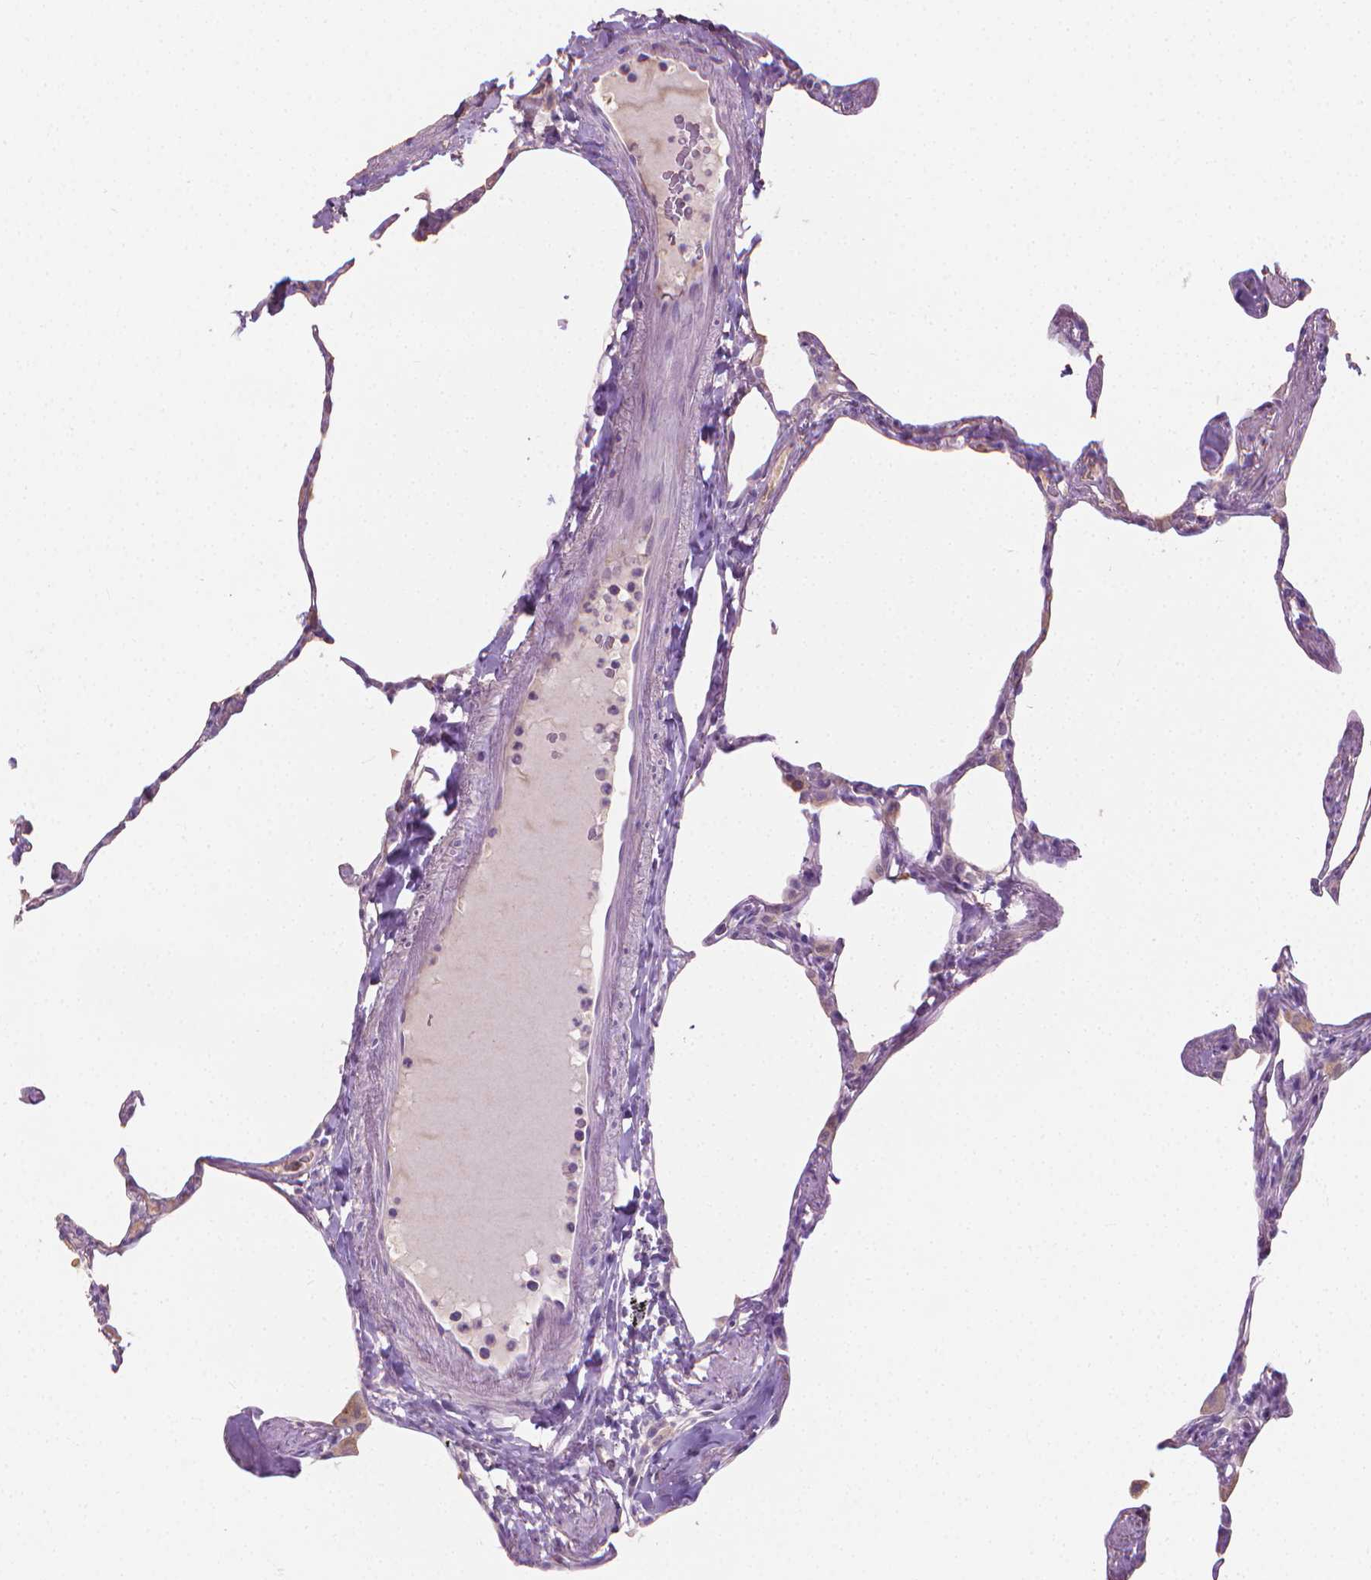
{"staining": {"intensity": "negative", "quantity": "none", "location": "none"}, "tissue": "lung", "cell_type": "Alveolar cells", "image_type": "normal", "snomed": [{"axis": "morphology", "description": "Normal tissue, NOS"}, {"axis": "topography", "description": "Lung"}], "caption": "Protein analysis of benign lung shows no significant expression in alveolar cells.", "gene": "CABCOCO1", "patient": {"sex": "male", "age": 65}}